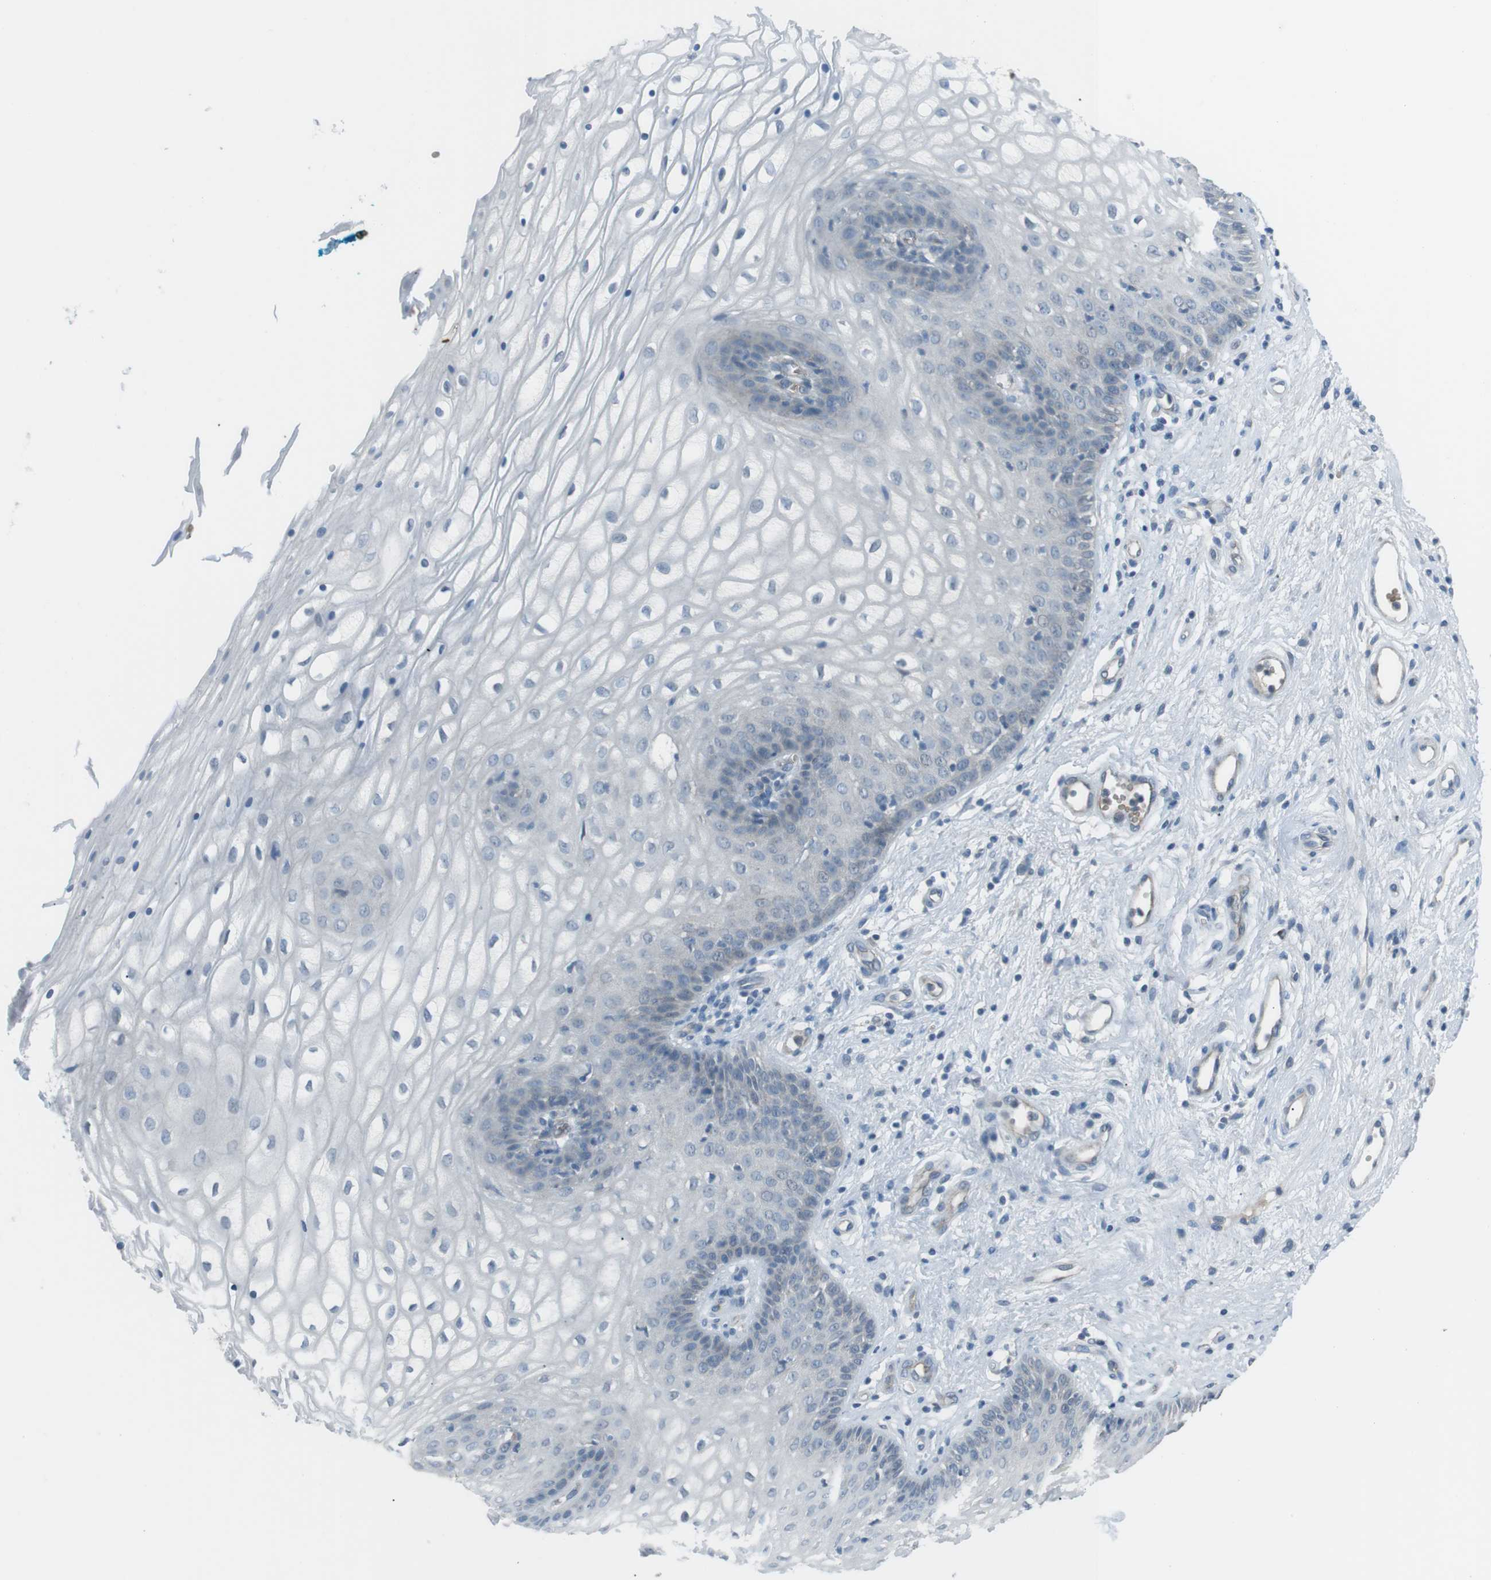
{"staining": {"intensity": "negative", "quantity": "none", "location": "none"}, "tissue": "vagina", "cell_type": "Squamous epithelial cells", "image_type": "normal", "snomed": [{"axis": "morphology", "description": "Normal tissue, NOS"}, {"axis": "topography", "description": "Vagina"}], "caption": "IHC photomicrograph of unremarkable vagina: human vagina stained with DAB reveals no significant protein staining in squamous epithelial cells.", "gene": "SPTA1", "patient": {"sex": "female", "age": 34}}